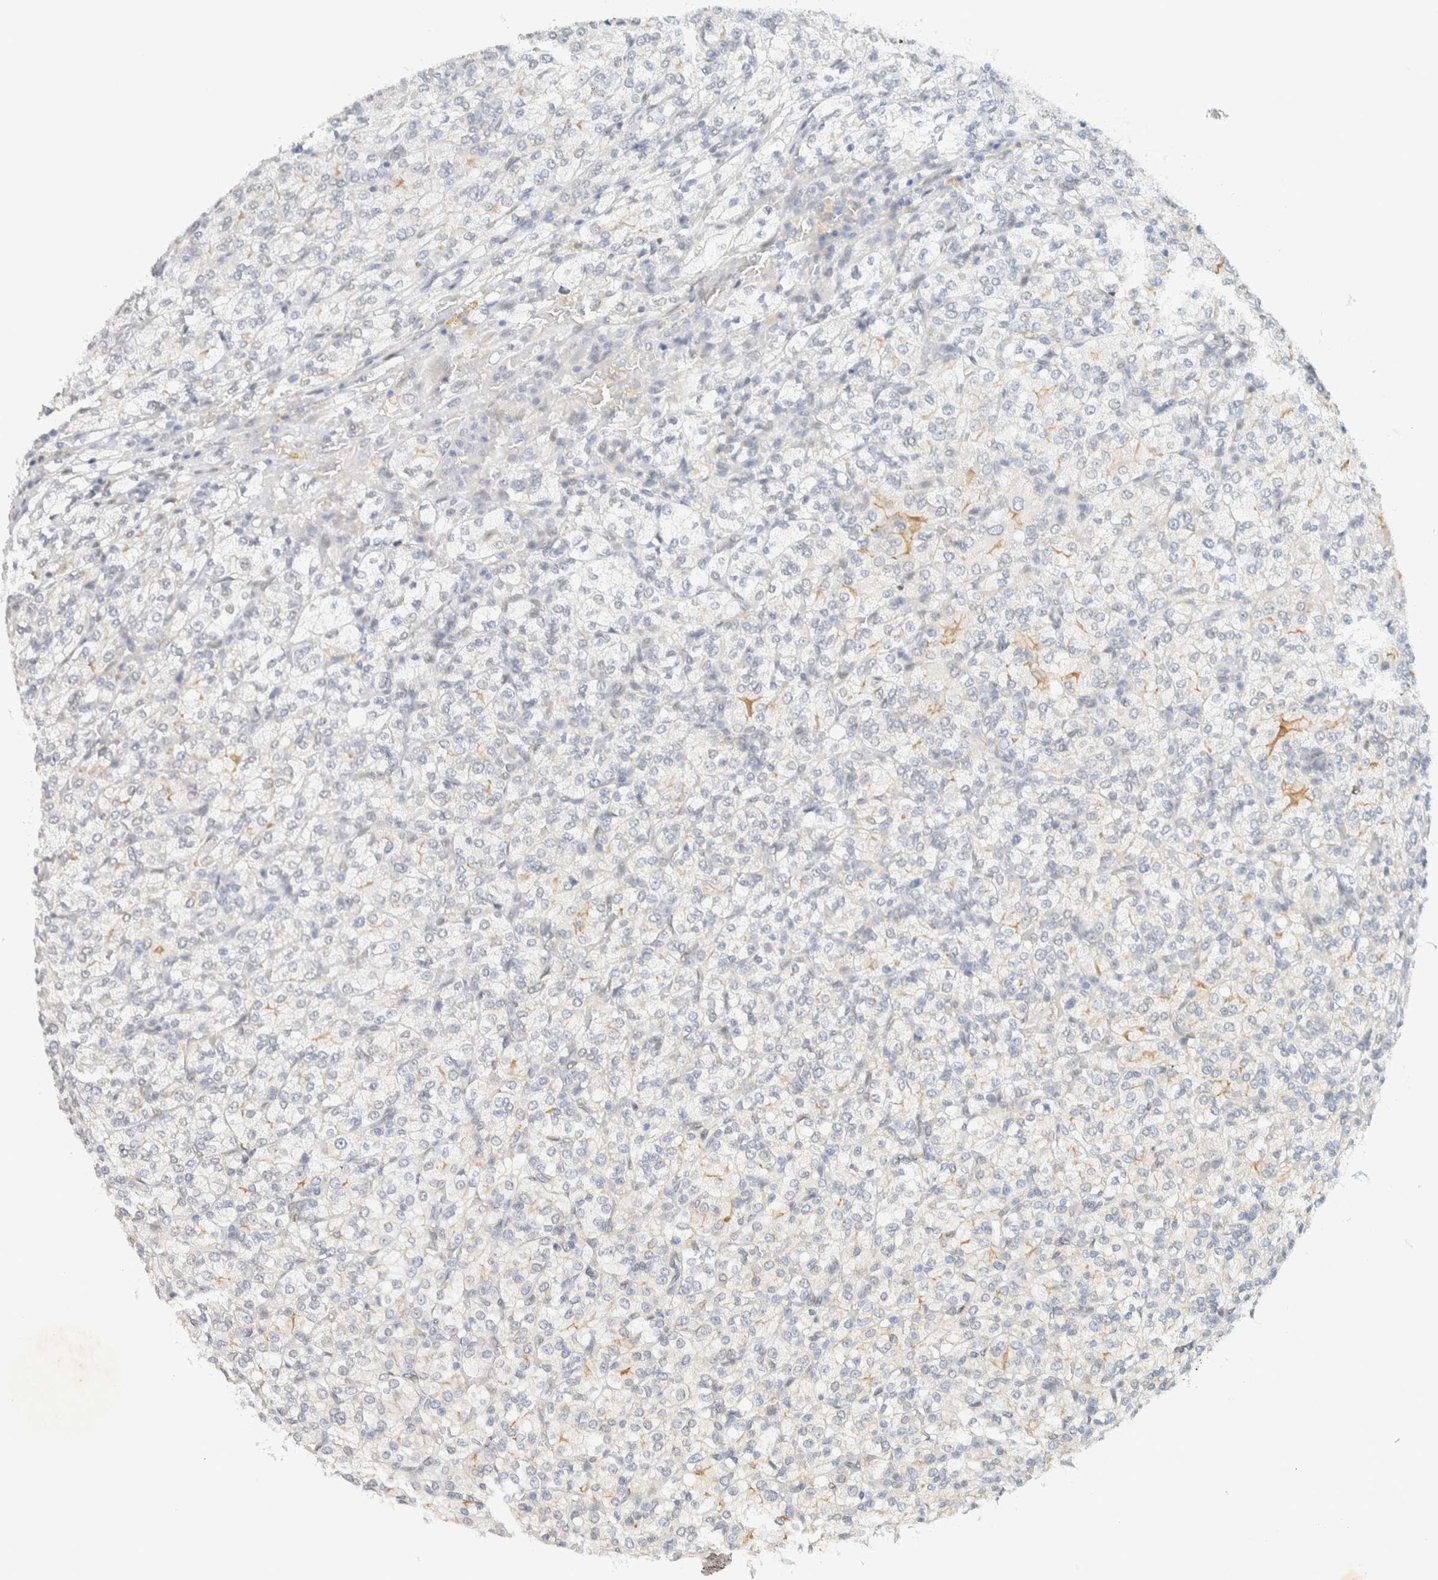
{"staining": {"intensity": "negative", "quantity": "none", "location": "none"}, "tissue": "renal cancer", "cell_type": "Tumor cells", "image_type": "cancer", "snomed": [{"axis": "morphology", "description": "Adenocarcinoma, NOS"}, {"axis": "topography", "description": "Kidney"}], "caption": "Micrograph shows no protein positivity in tumor cells of renal adenocarcinoma tissue.", "gene": "C1QTNF12", "patient": {"sex": "male", "age": 77}}